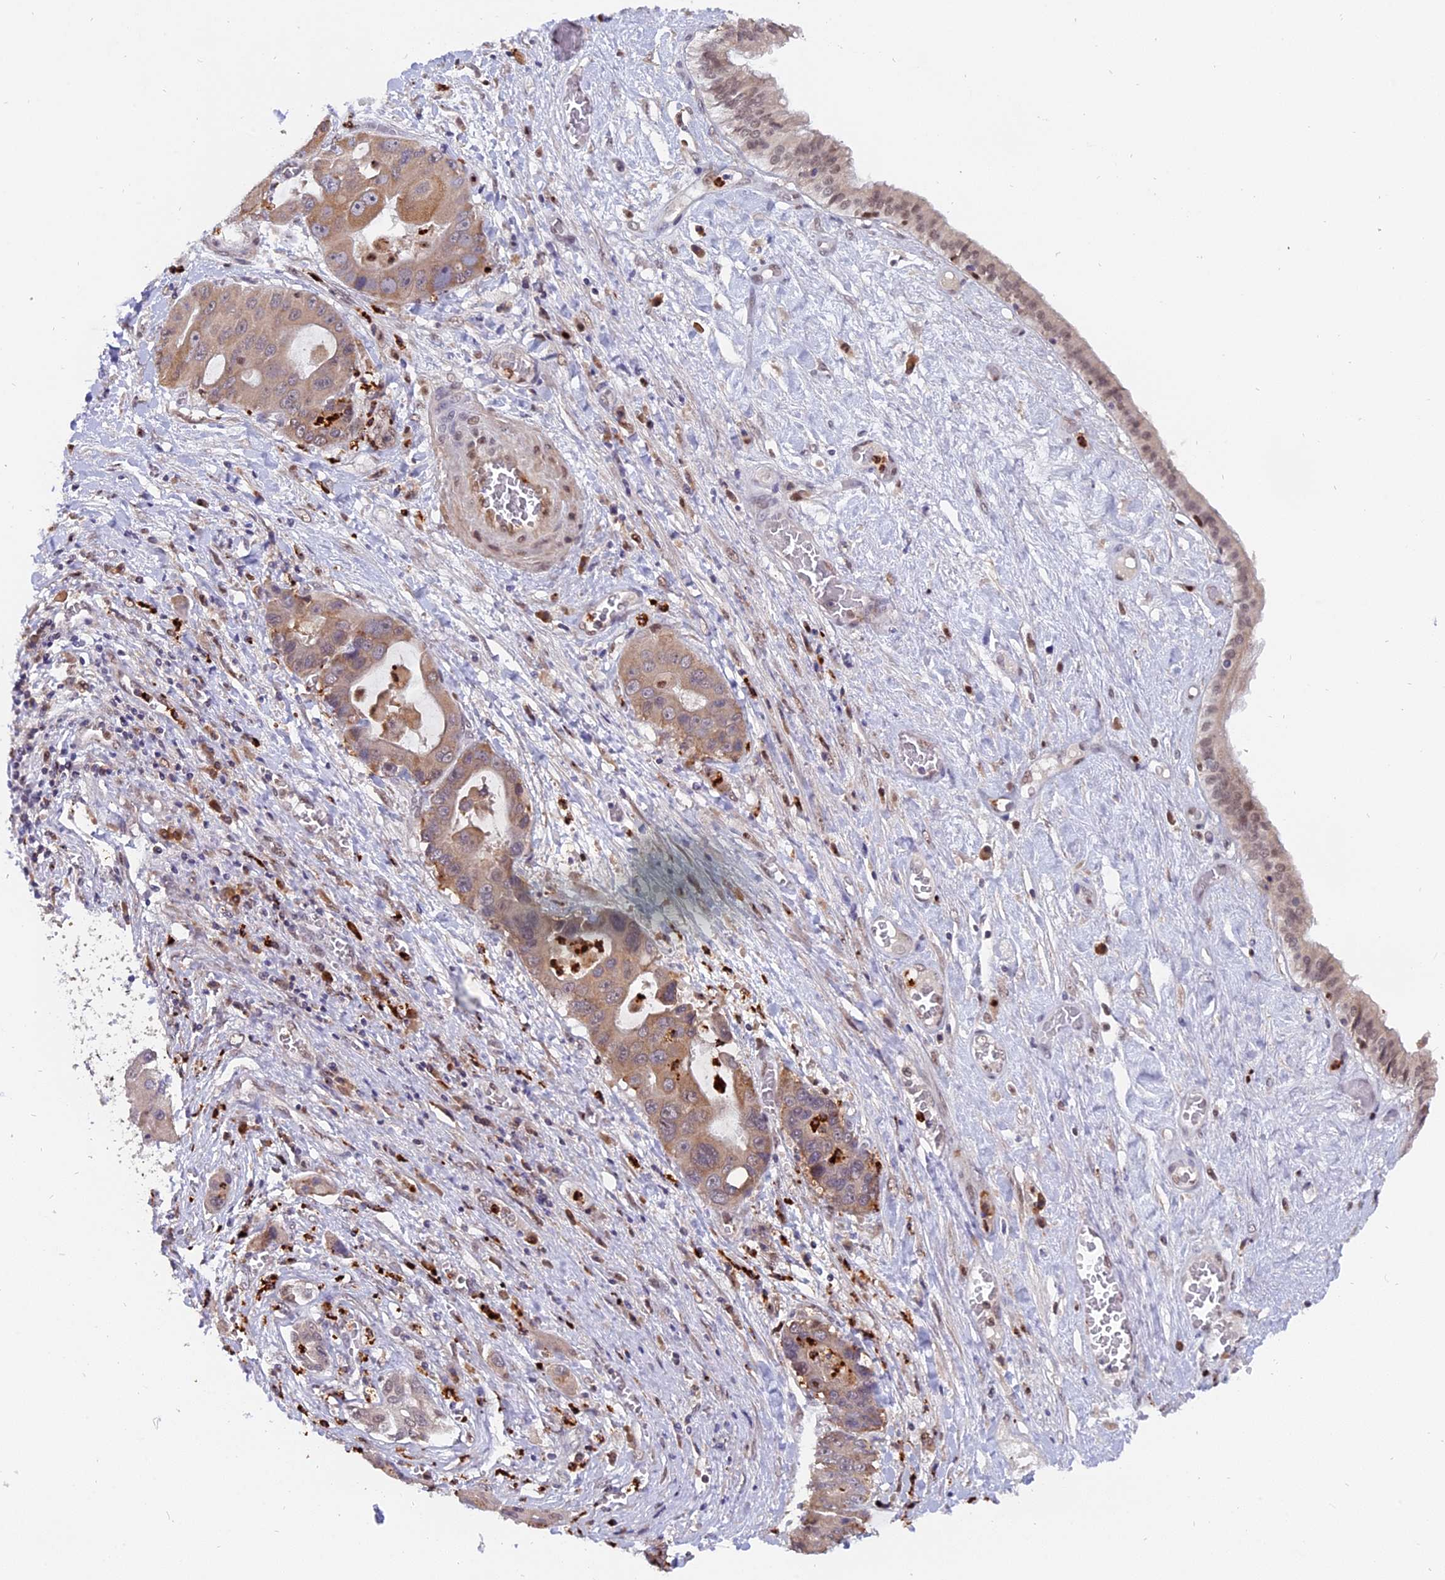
{"staining": {"intensity": "moderate", "quantity": ">75%", "location": "cytoplasmic/membranous,nuclear"}, "tissue": "liver cancer", "cell_type": "Tumor cells", "image_type": "cancer", "snomed": [{"axis": "morphology", "description": "Cholangiocarcinoma"}, {"axis": "topography", "description": "Liver"}], "caption": "The immunohistochemical stain shows moderate cytoplasmic/membranous and nuclear positivity in tumor cells of cholangiocarcinoma (liver) tissue.", "gene": "FAM118B", "patient": {"sex": "male", "age": 67}}